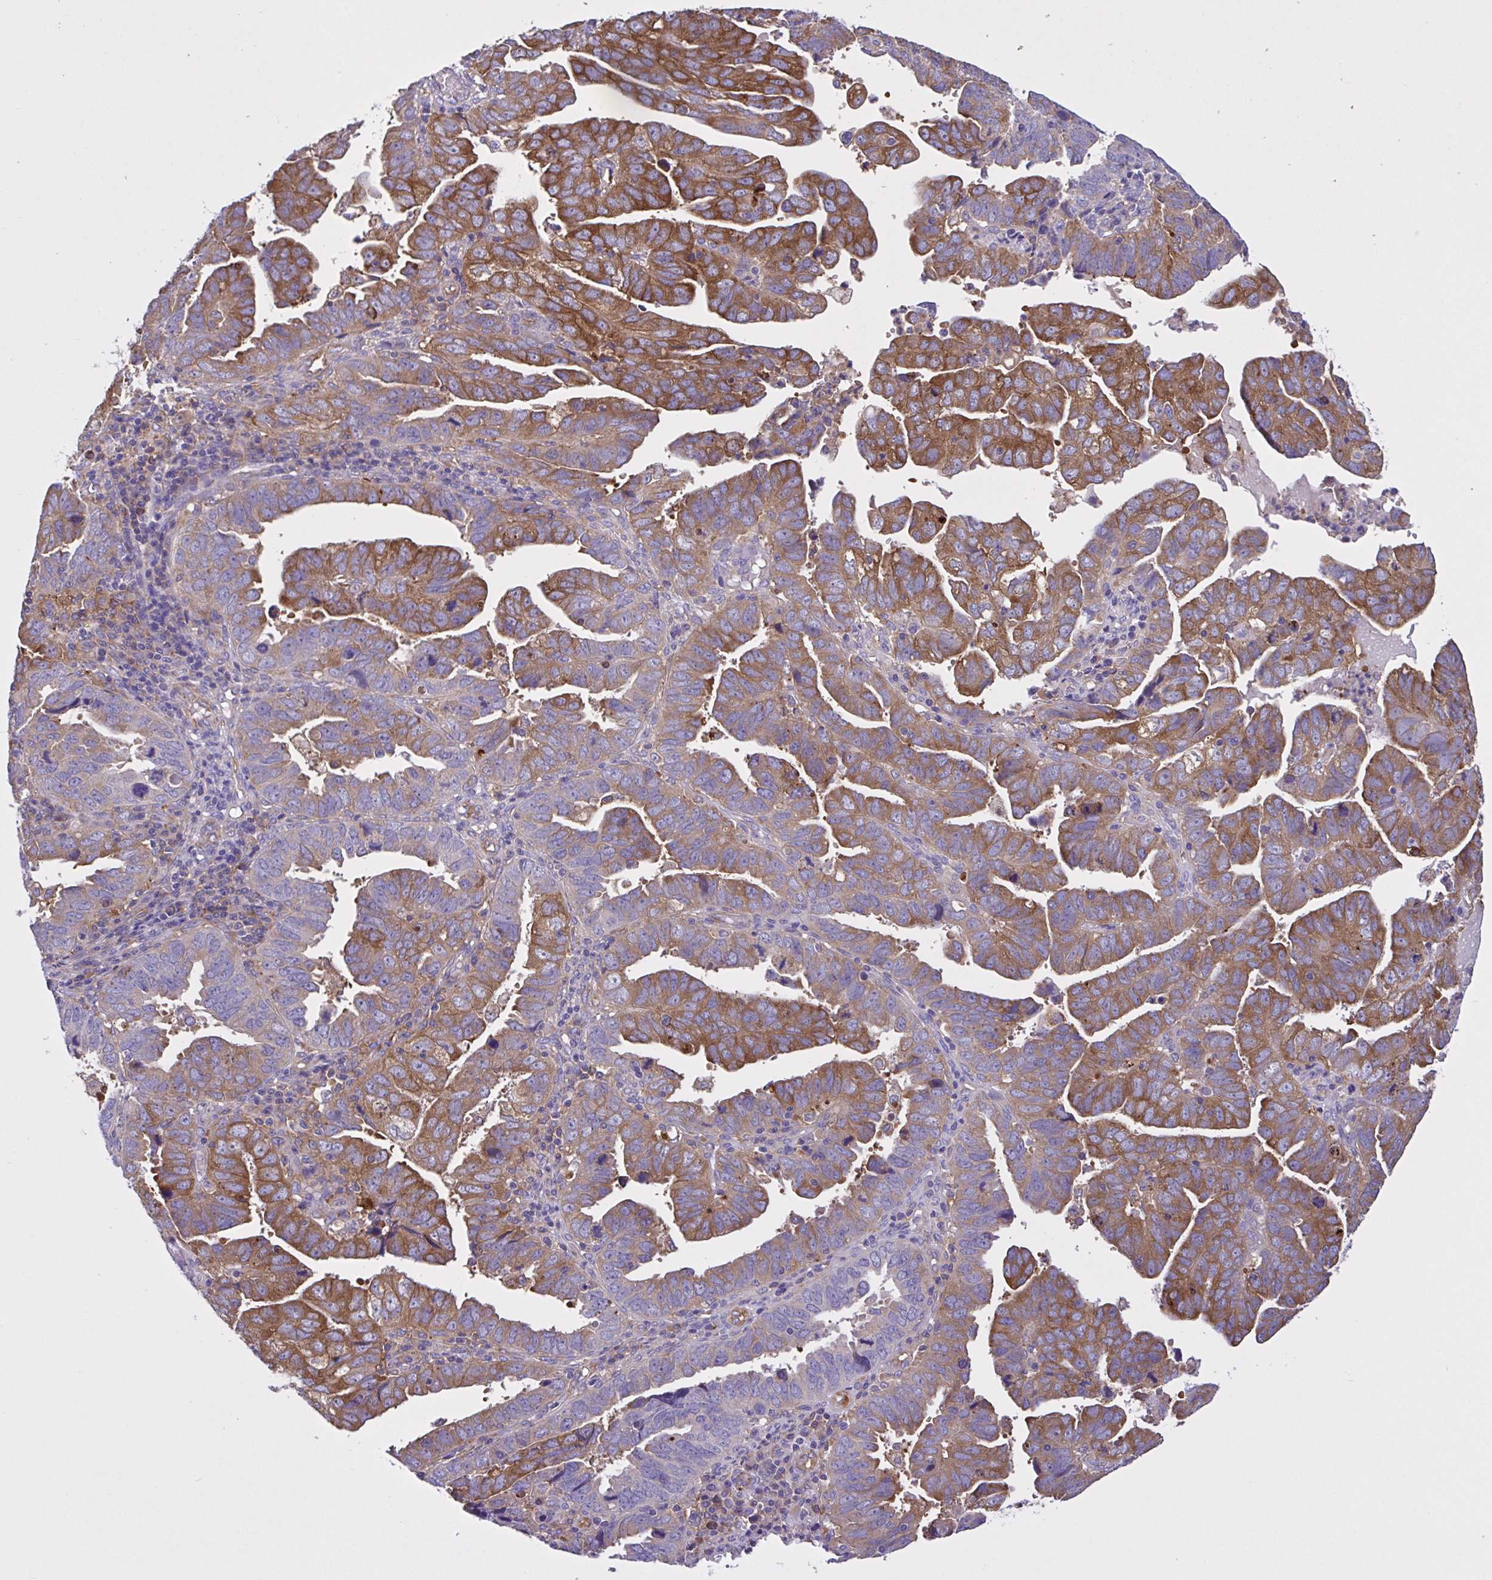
{"staining": {"intensity": "strong", "quantity": ">75%", "location": "cytoplasmic/membranous"}, "tissue": "endometrial cancer", "cell_type": "Tumor cells", "image_type": "cancer", "snomed": [{"axis": "morphology", "description": "Adenocarcinoma, NOS"}, {"axis": "topography", "description": "Uterus"}], "caption": "A photomicrograph of human adenocarcinoma (endometrial) stained for a protein demonstrates strong cytoplasmic/membranous brown staining in tumor cells. The staining was performed using DAB to visualize the protein expression in brown, while the nuclei were stained in blue with hematoxylin (Magnification: 20x).", "gene": "OR51M1", "patient": {"sex": "female", "age": 62}}